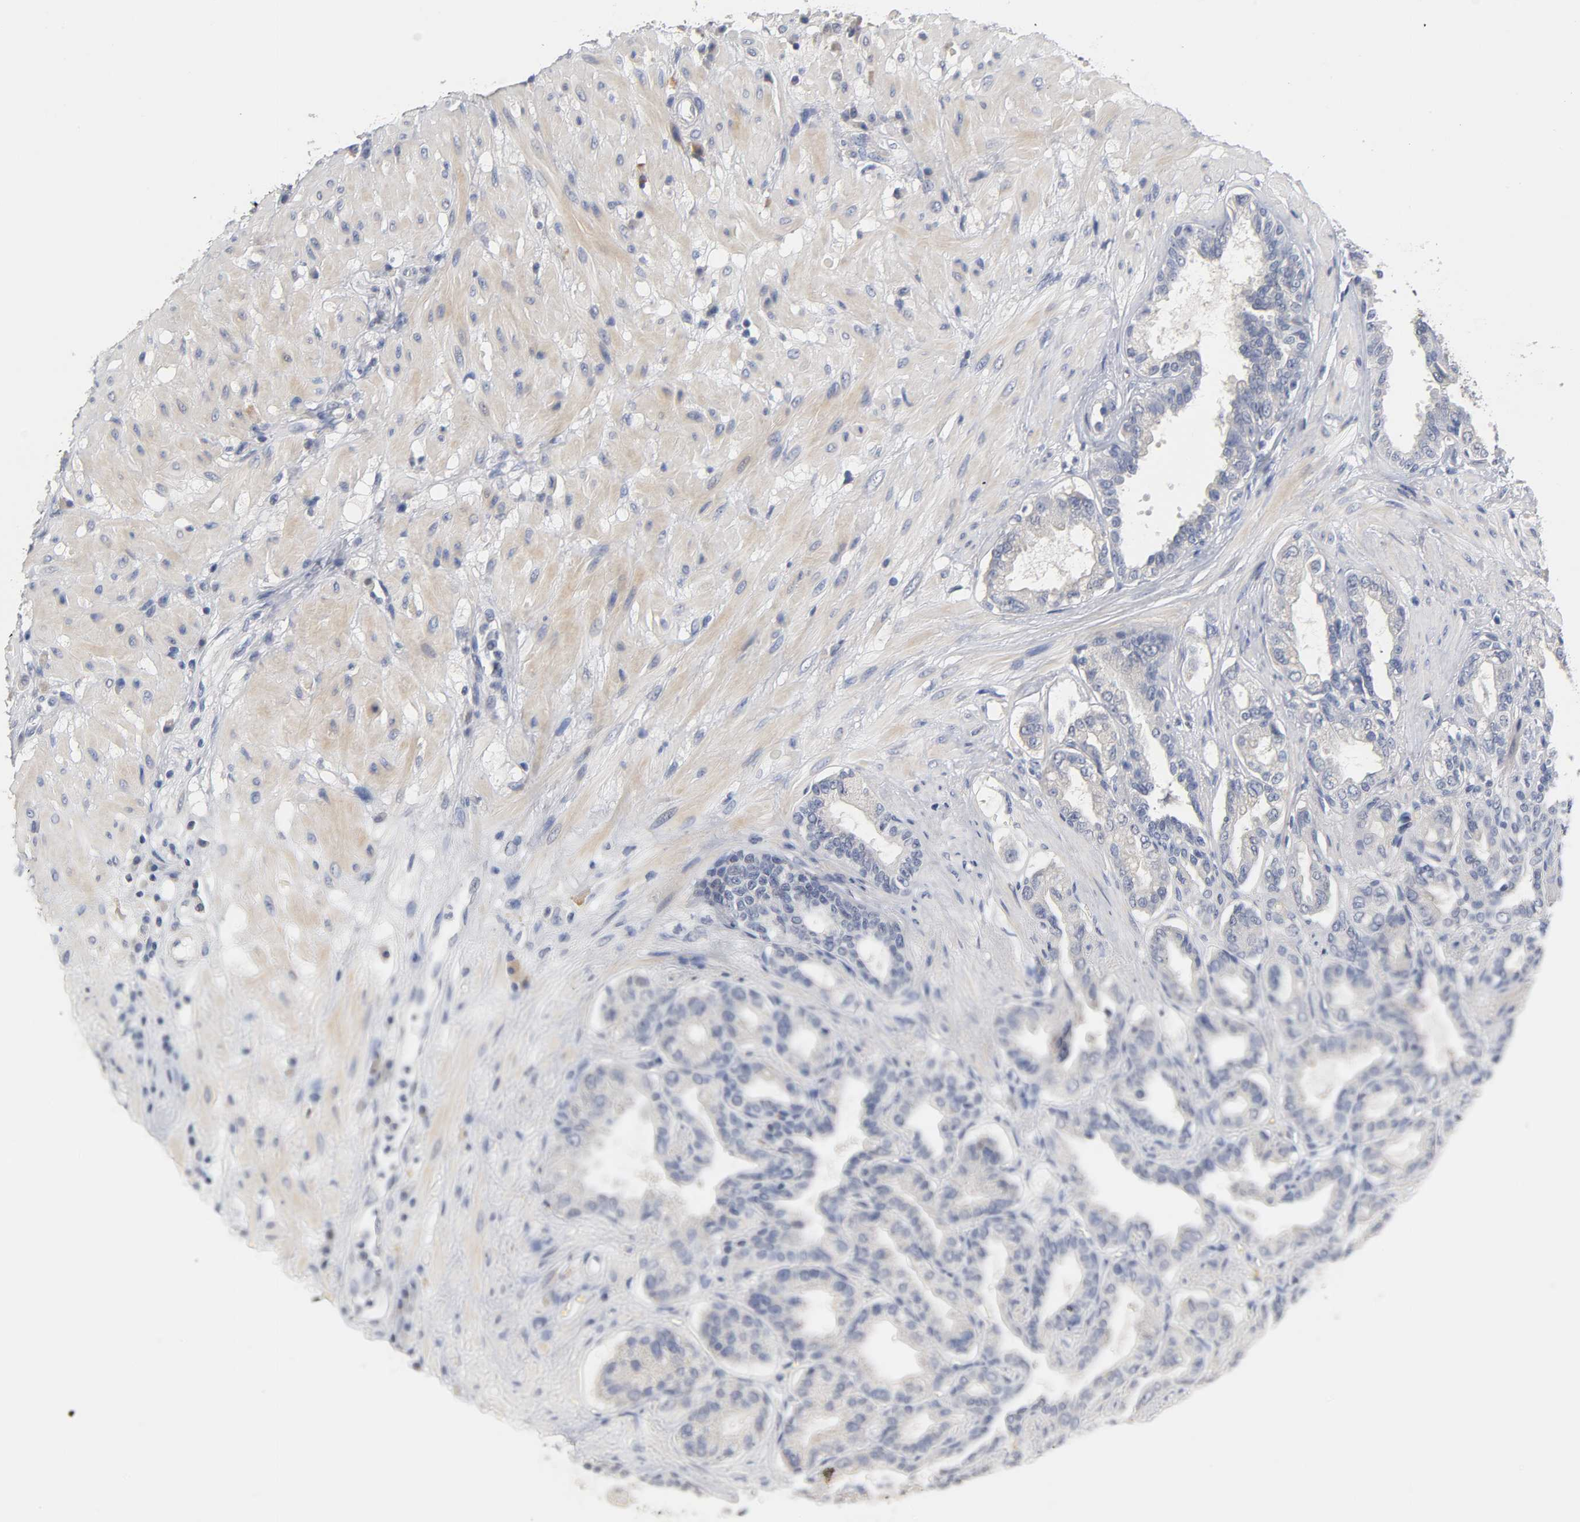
{"staining": {"intensity": "negative", "quantity": "none", "location": "none"}, "tissue": "seminal vesicle", "cell_type": "Glandular cells", "image_type": "normal", "snomed": [{"axis": "morphology", "description": "Normal tissue, NOS"}, {"axis": "topography", "description": "Seminal veicle"}], "caption": "Glandular cells show no significant protein expression in benign seminal vesicle.", "gene": "OVOL1", "patient": {"sex": "male", "age": 61}}